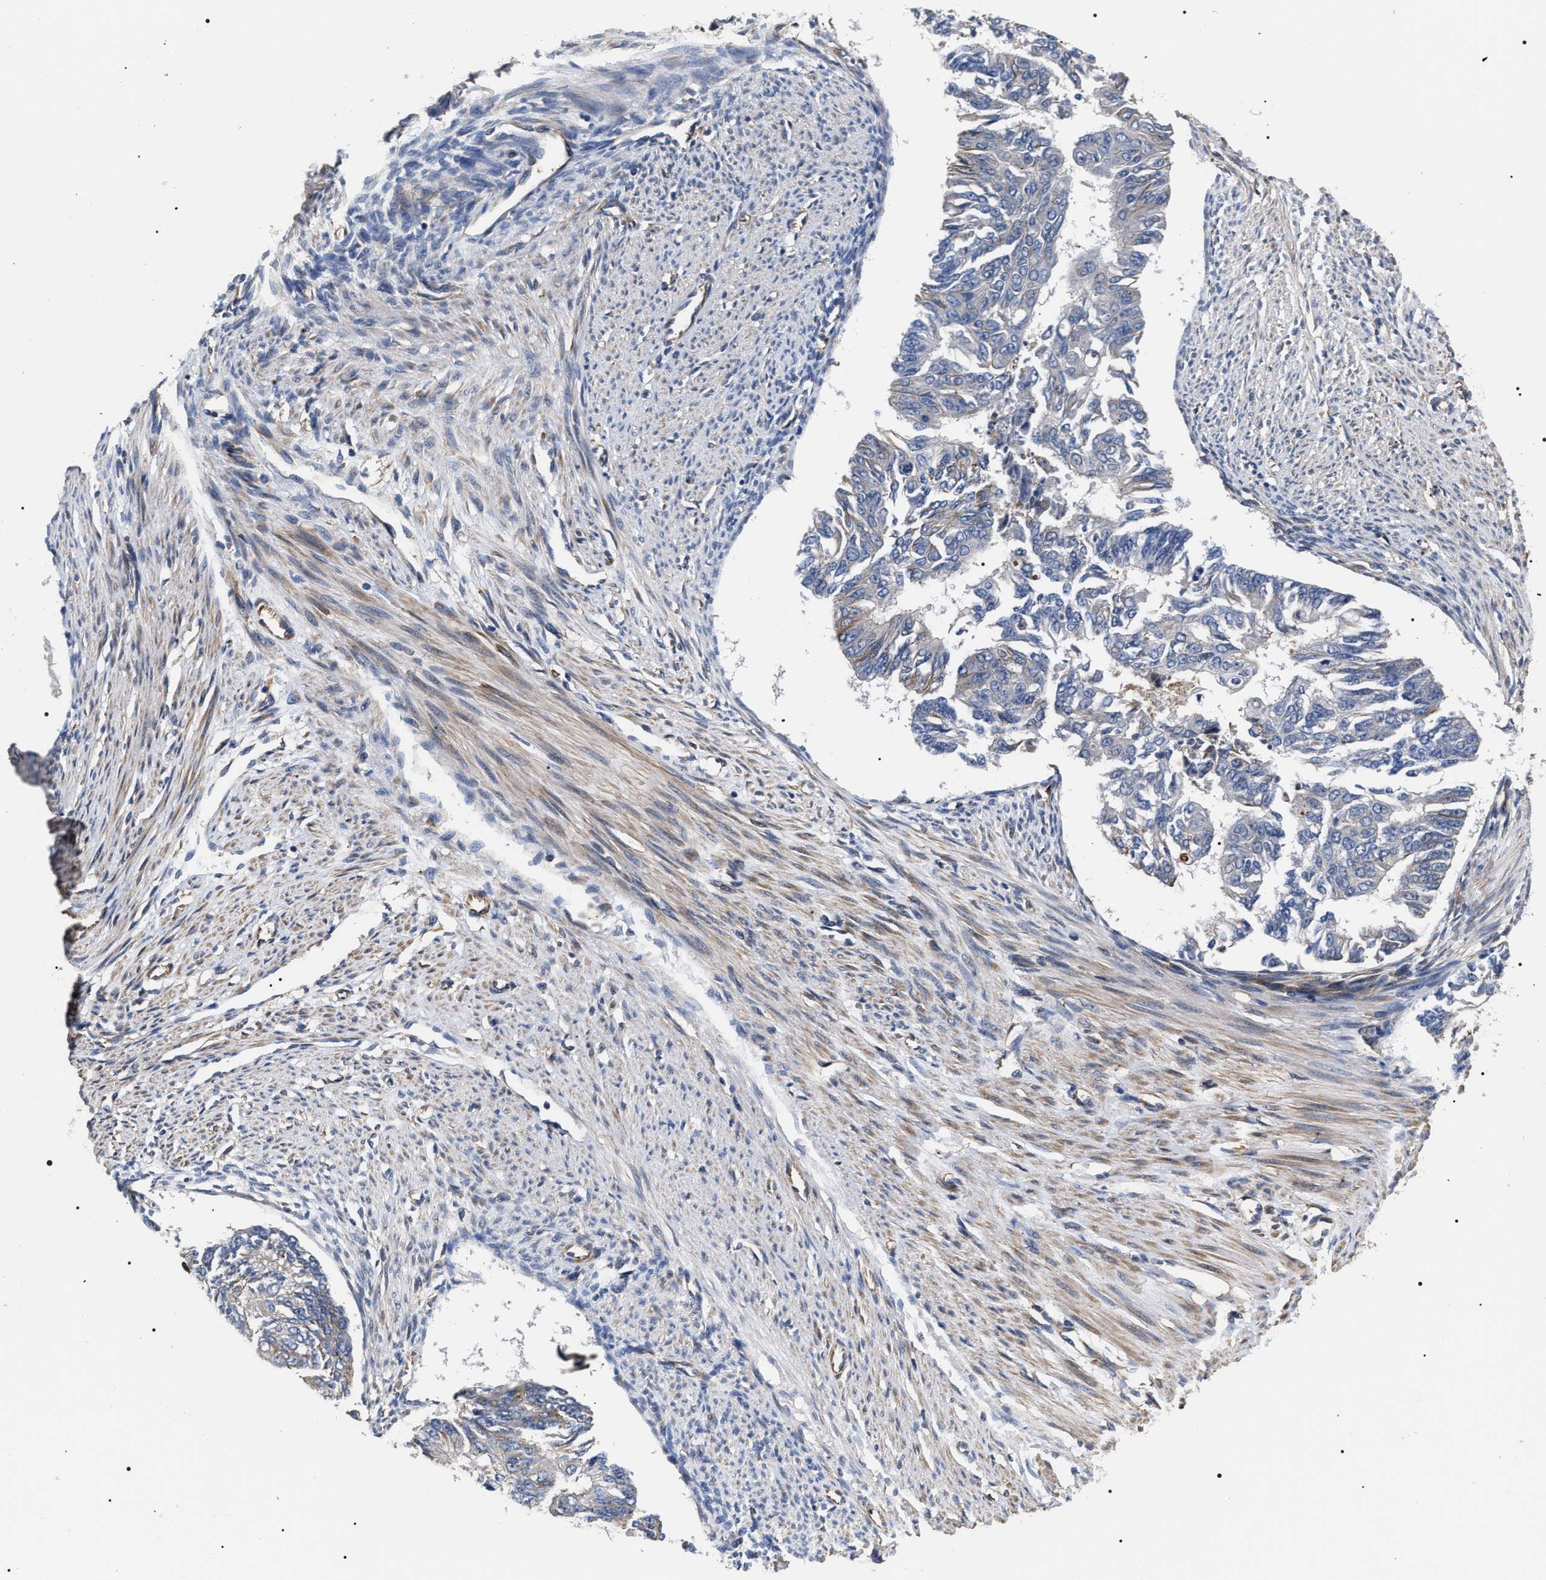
{"staining": {"intensity": "negative", "quantity": "none", "location": "none"}, "tissue": "endometrial cancer", "cell_type": "Tumor cells", "image_type": "cancer", "snomed": [{"axis": "morphology", "description": "Adenocarcinoma, NOS"}, {"axis": "topography", "description": "Endometrium"}], "caption": "Adenocarcinoma (endometrial) was stained to show a protein in brown. There is no significant positivity in tumor cells.", "gene": "TSPAN33", "patient": {"sex": "female", "age": 32}}